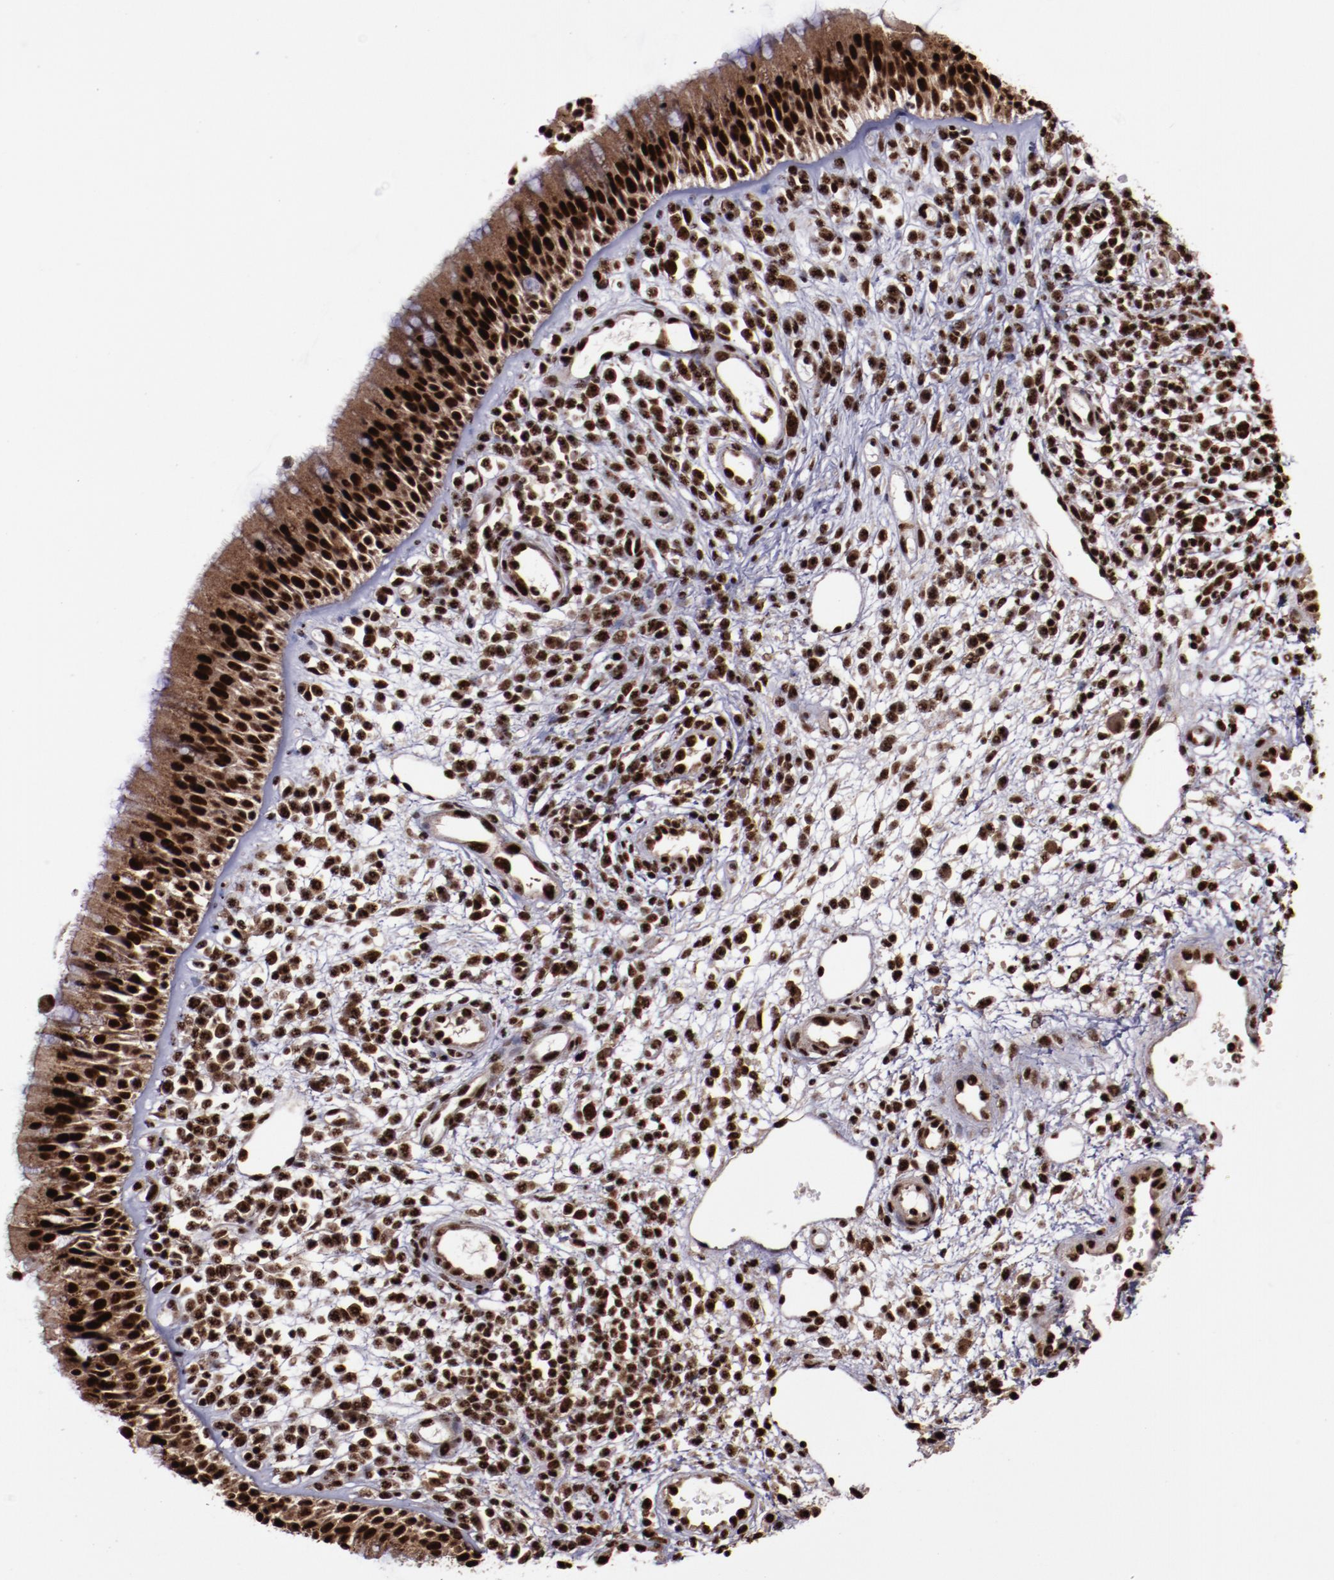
{"staining": {"intensity": "strong", "quantity": ">75%", "location": "cytoplasmic/membranous,nuclear"}, "tissue": "nasopharynx", "cell_type": "Respiratory epithelial cells", "image_type": "normal", "snomed": [{"axis": "morphology", "description": "Normal tissue, NOS"}, {"axis": "morphology", "description": "Inflammation, NOS"}, {"axis": "morphology", "description": "Malignant melanoma, Metastatic site"}, {"axis": "topography", "description": "Nasopharynx"}], "caption": "This histopathology image demonstrates immunohistochemistry staining of benign human nasopharynx, with high strong cytoplasmic/membranous,nuclear staining in approximately >75% of respiratory epithelial cells.", "gene": "SNW1", "patient": {"sex": "female", "age": 55}}